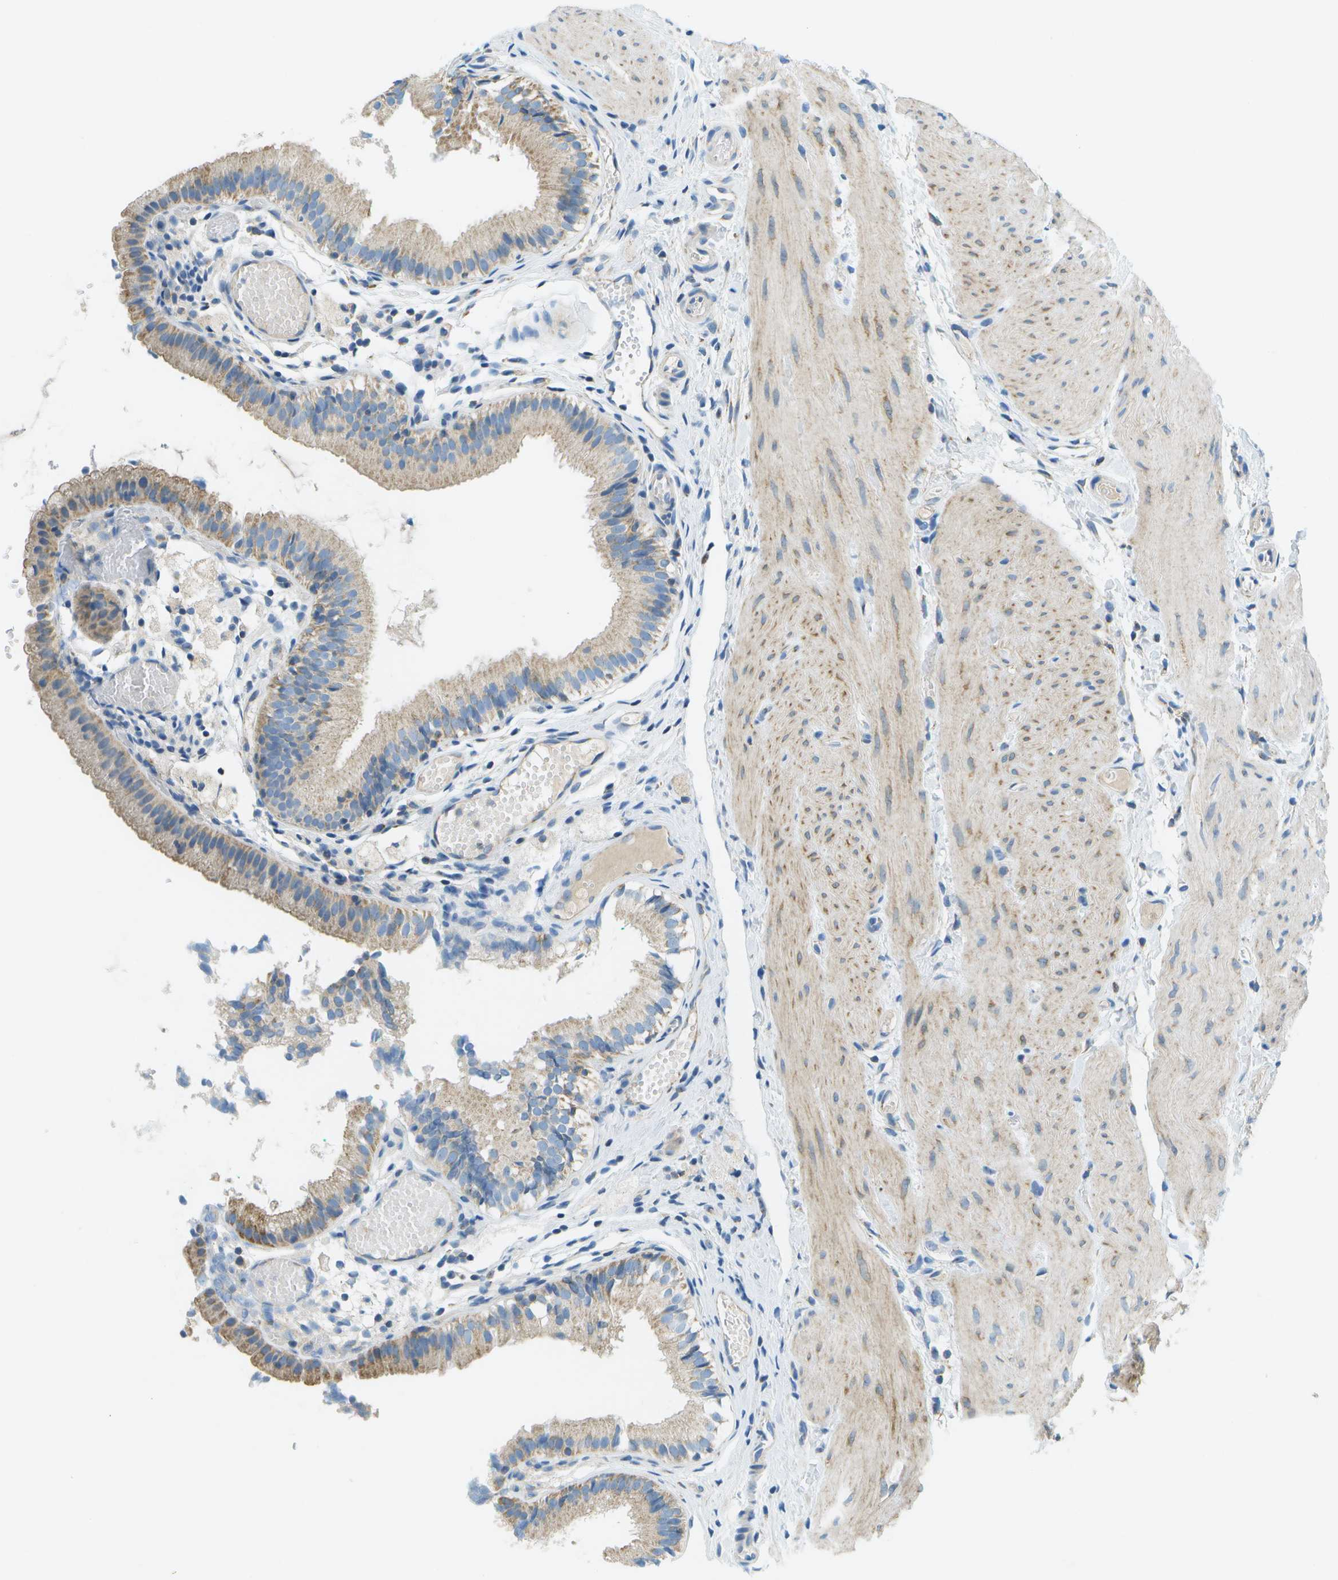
{"staining": {"intensity": "weak", "quantity": "25%-75%", "location": "cytoplasmic/membranous"}, "tissue": "gallbladder", "cell_type": "Glandular cells", "image_type": "normal", "snomed": [{"axis": "morphology", "description": "Normal tissue, NOS"}, {"axis": "topography", "description": "Gallbladder"}], "caption": "Protein expression analysis of normal gallbladder reveals weak cytoplasmic/membranous staining in approximately 25%-75% of glandular cells. Nuclei are stained in blue.", "gene": "PTGIS", "patient": {"sex": "female", "age": 26}}